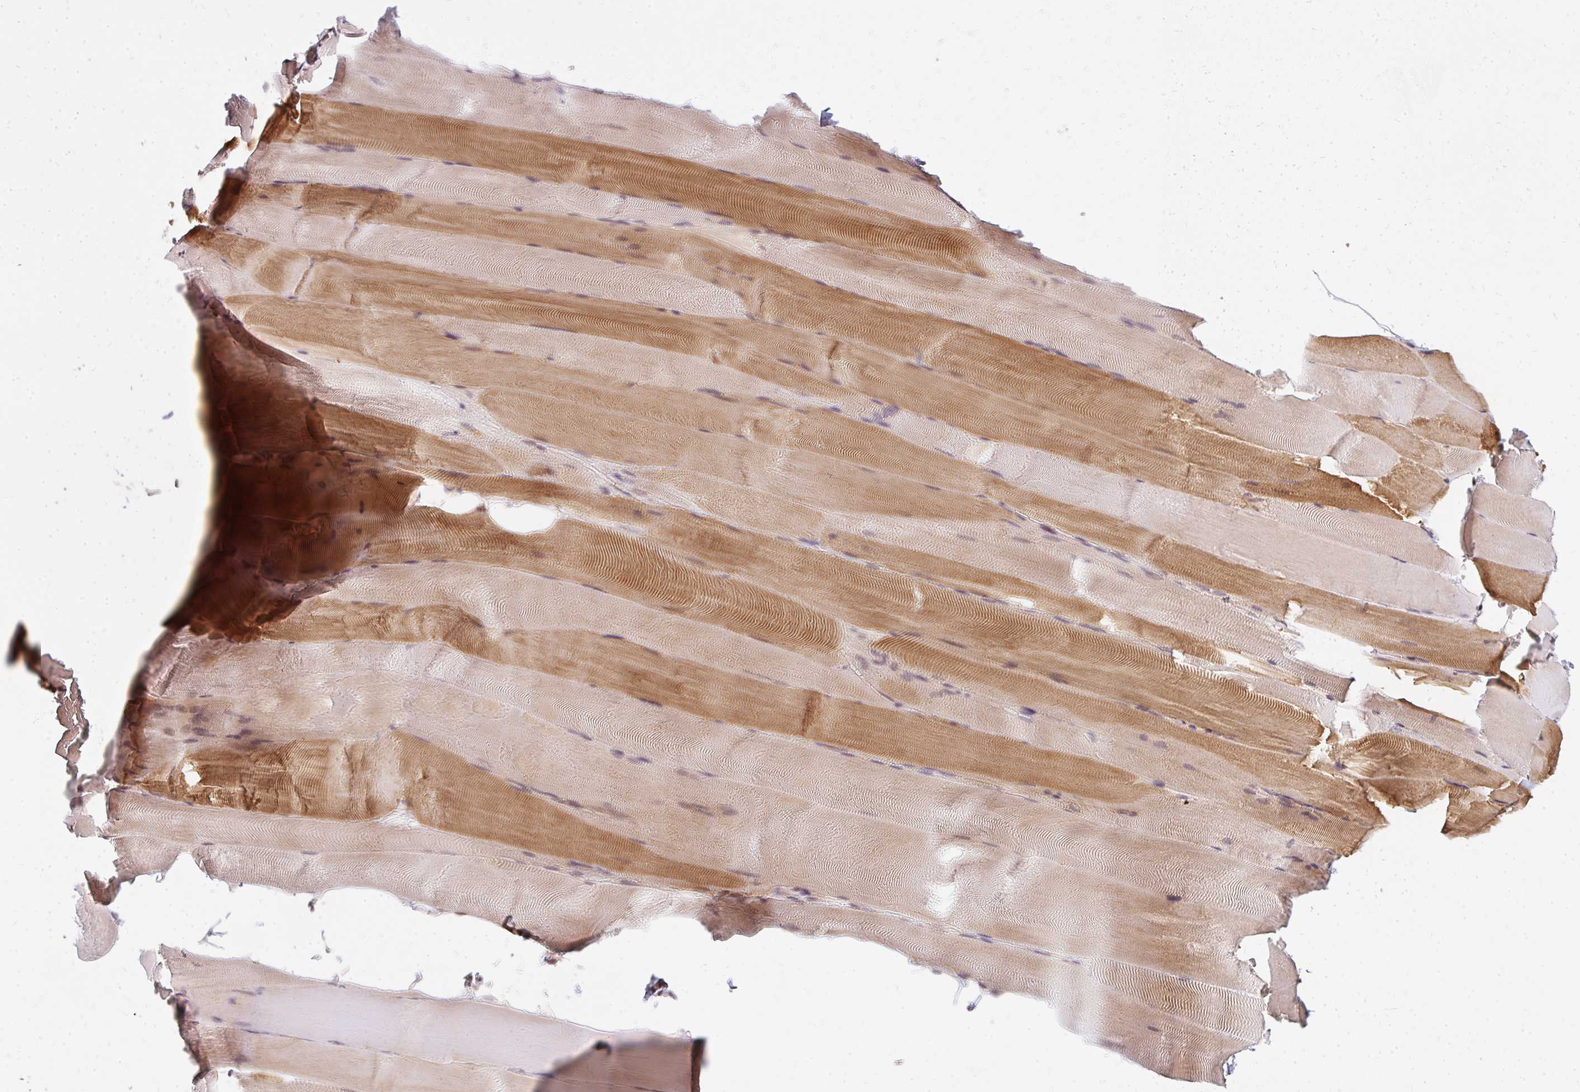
{"staining": {"intensity": "moderate", "quantity": "25%-75%", "location": "cytoplasmic/membranous"}, "tissue": "skeletal muscle", "cell_type": "Myocytes", "image_type": "normal", "snomed": [{"axis": "morphology", "description": "Normal tissue, NOS"}, {"axis": "topography", "description": "Skeletal muscle"}], "caption": "Immunohistochemical staining of benign skeletal muscle reveals 25%-75% levels of moderate cytoplasmic/membranous protein staining in about 25%-75% of myocytes. (IHC, brightfield microscopy, high magnification).", "gene": "GTF3C6", "patient": {"sex": "female", "age": 64}}